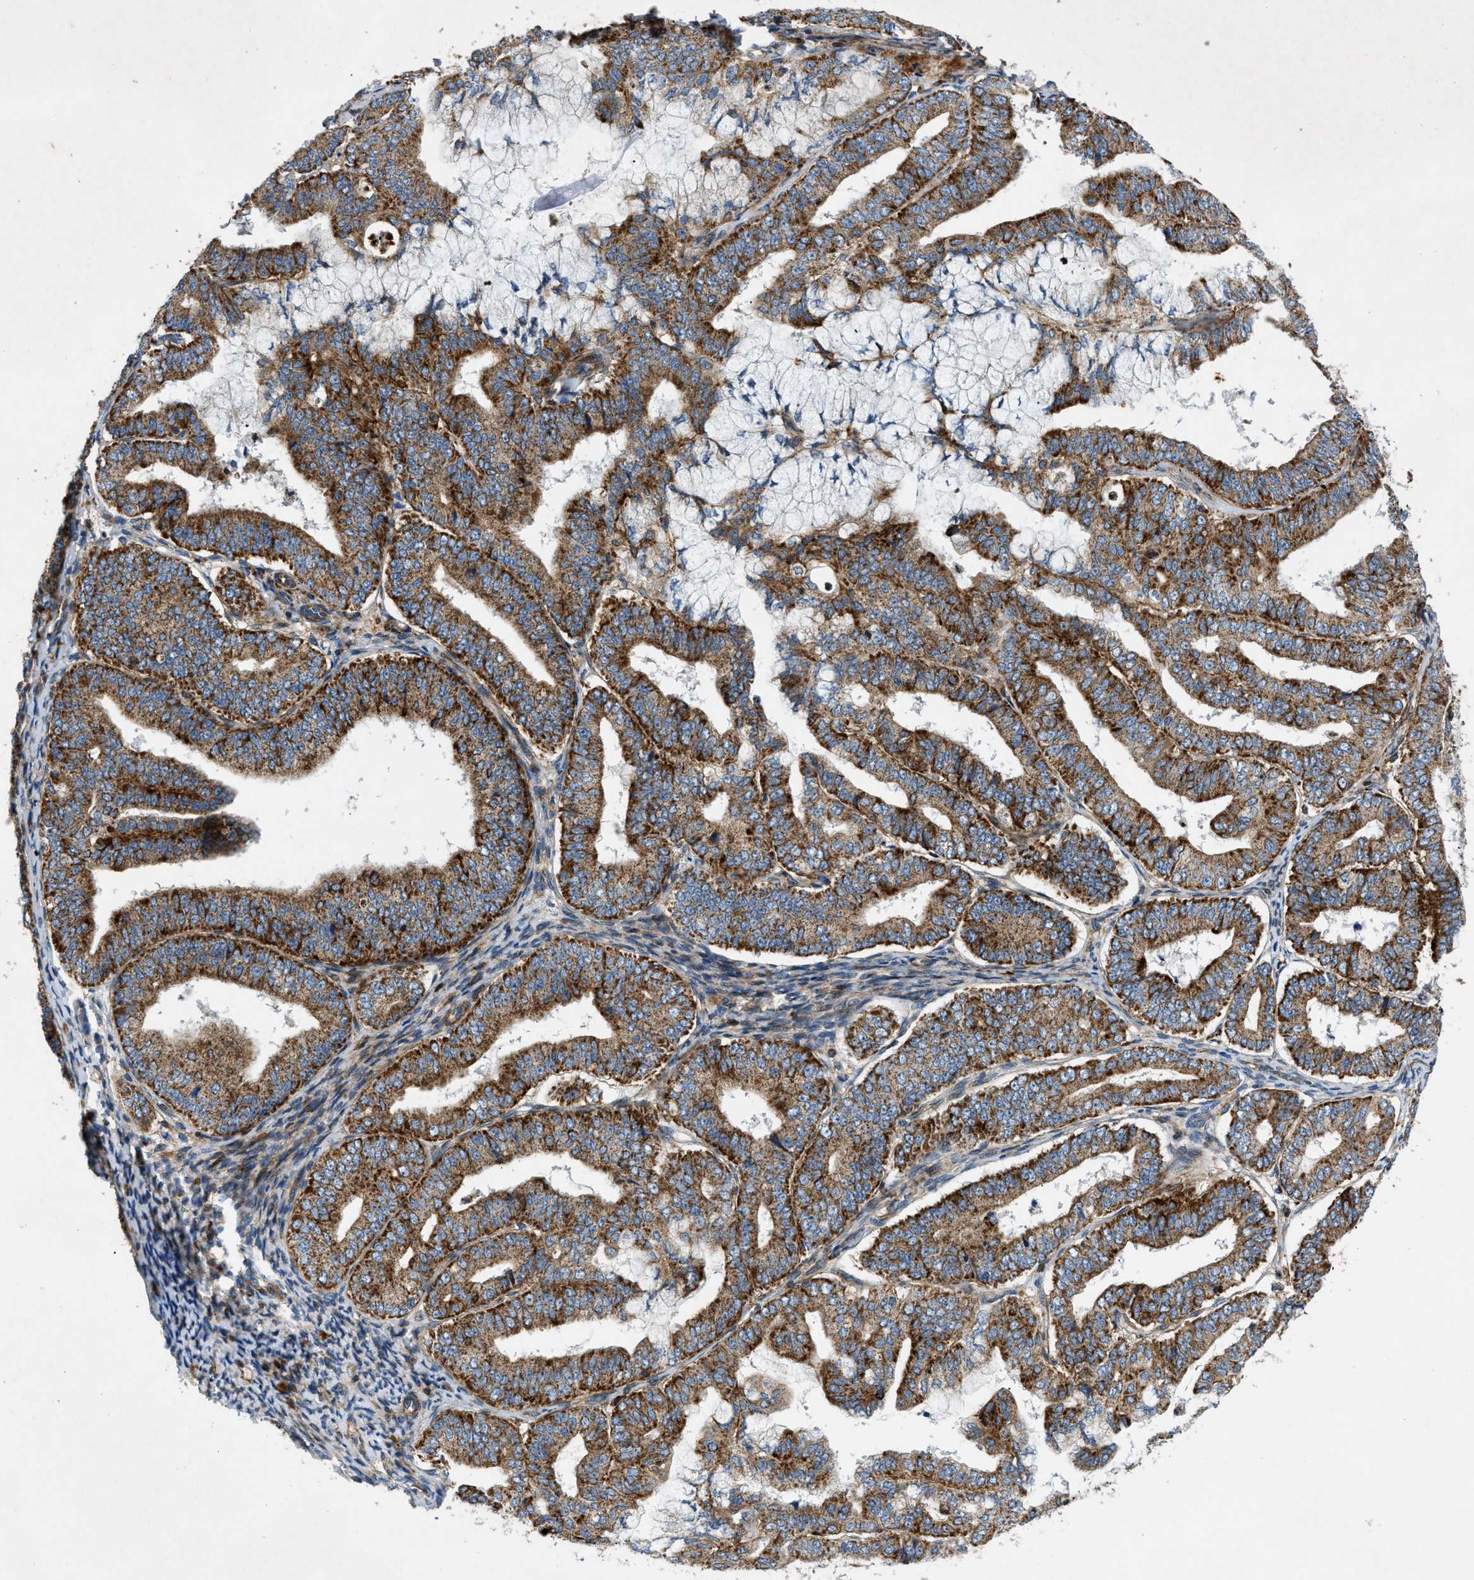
{"staining": {"intensity": "strong", "quantity": ">75%", "location": "cytoplasmic/membranous"}, "tissue": "endometrial cancer", "cell_type": "Tumor cells", "image_type": "cancer", "snomed": [{"axis": "morphology", "description": "Adenocarcinoma, NOS"}, {"axis": "topography", "description": "Endometrium"}], "caption": "A brown stain shows strong cytoplasmic/membranous positivity of a protein in human endometrial cancer (adenocarcinoma) tumor cells.", "gene": "DHODH", "patient": {"sex": "female", "age": 63}}